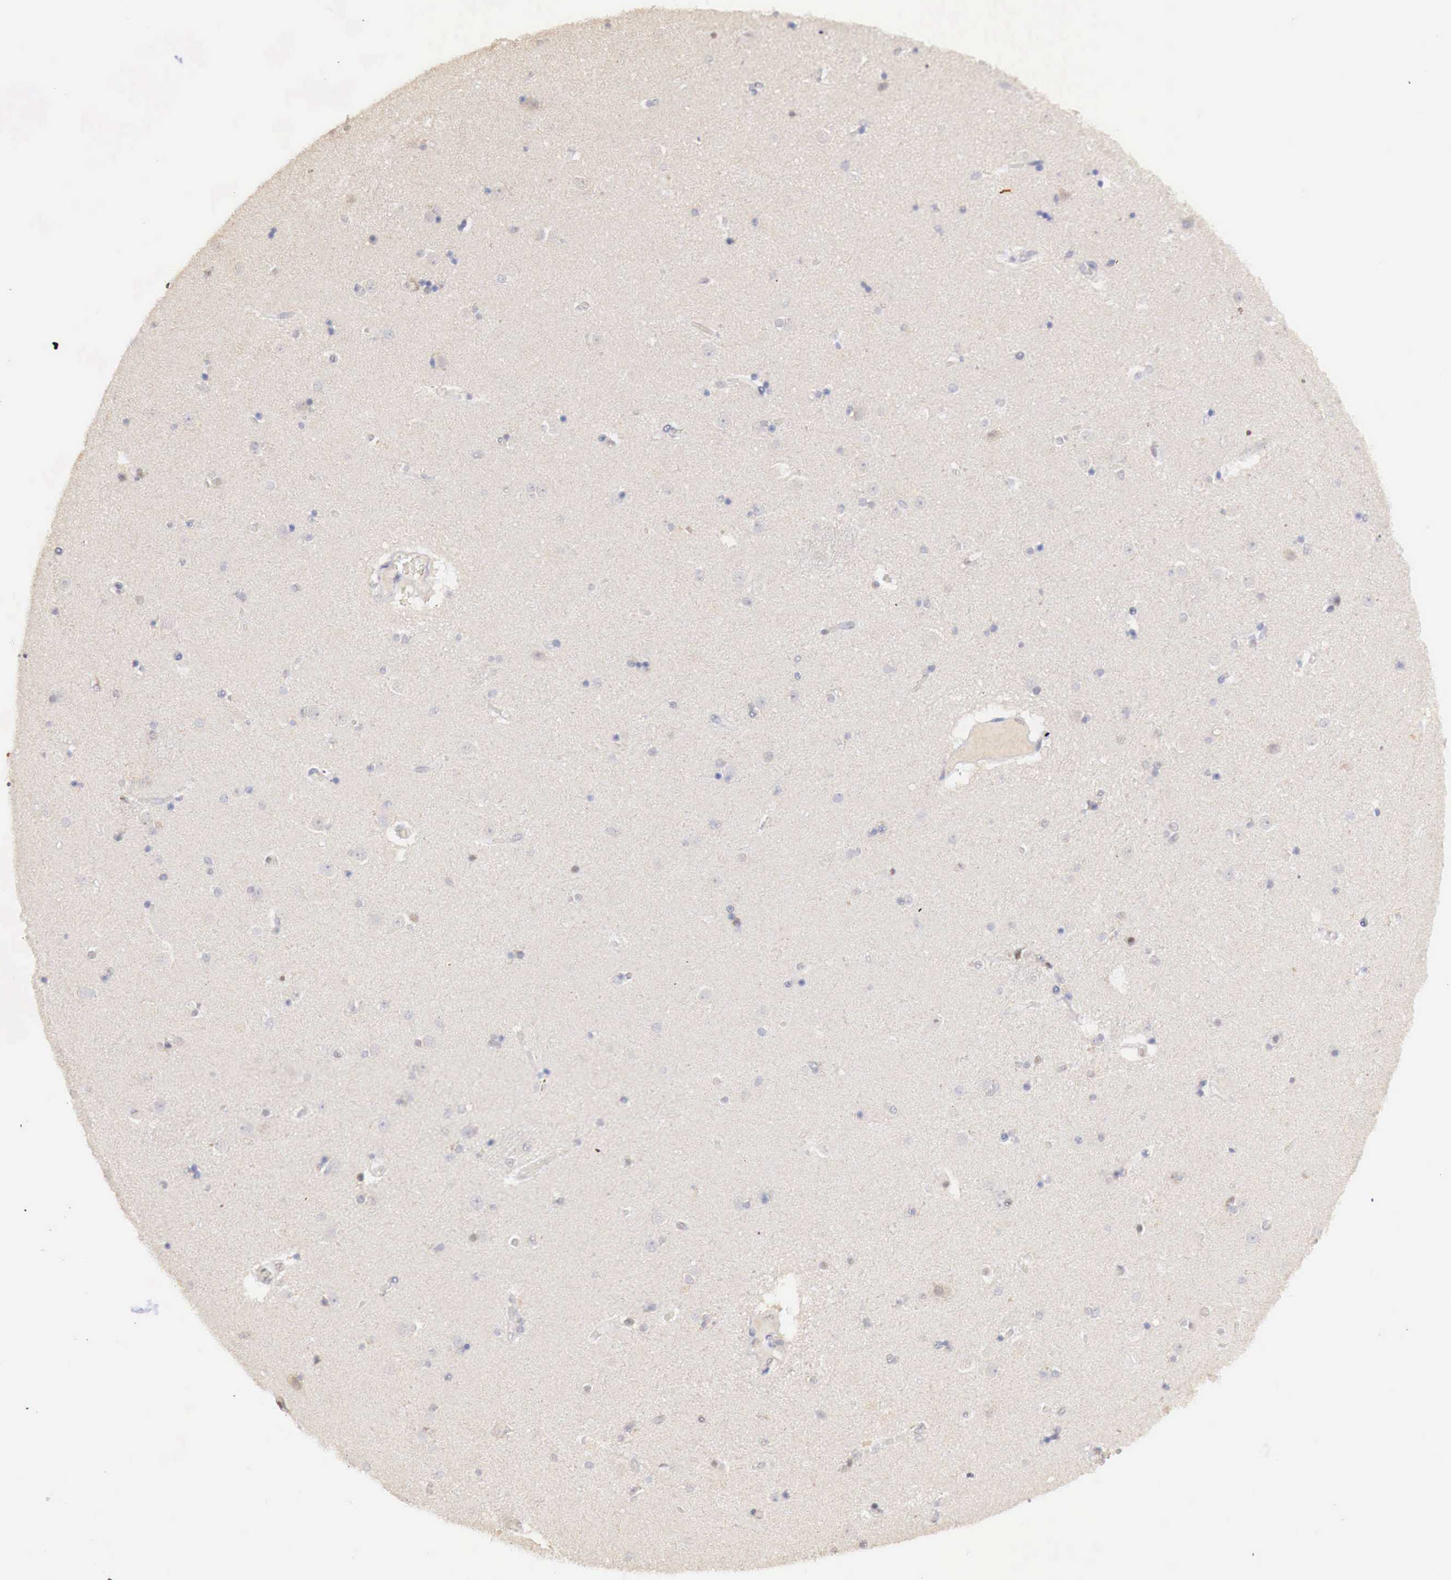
{"staining": {"intensity": "moderate", "quantity": "25%-75%", "location": "nuclear"}, "tissue": "caudate", "cell_type": "Glial cells", "image_type": "normal", "snomed": [{"axis": "morphology", "description": "Normal tissue, NOS"}, {"axis": "topography", "description": "Lateral ventricle wall"}], "caption": "Caudate stained with immunohistochemistry (IHC) exhibits moderate nuclear staining in approximately 25%-75% of glial cells. (Stains: DAB (3,3'-diaminobenzidine) in brown, nuclei in blue, Microscopy: brightfield microscopy at high magnification).", "gene": "UBA1", "patient": {"sex": "female", "age": 54}}